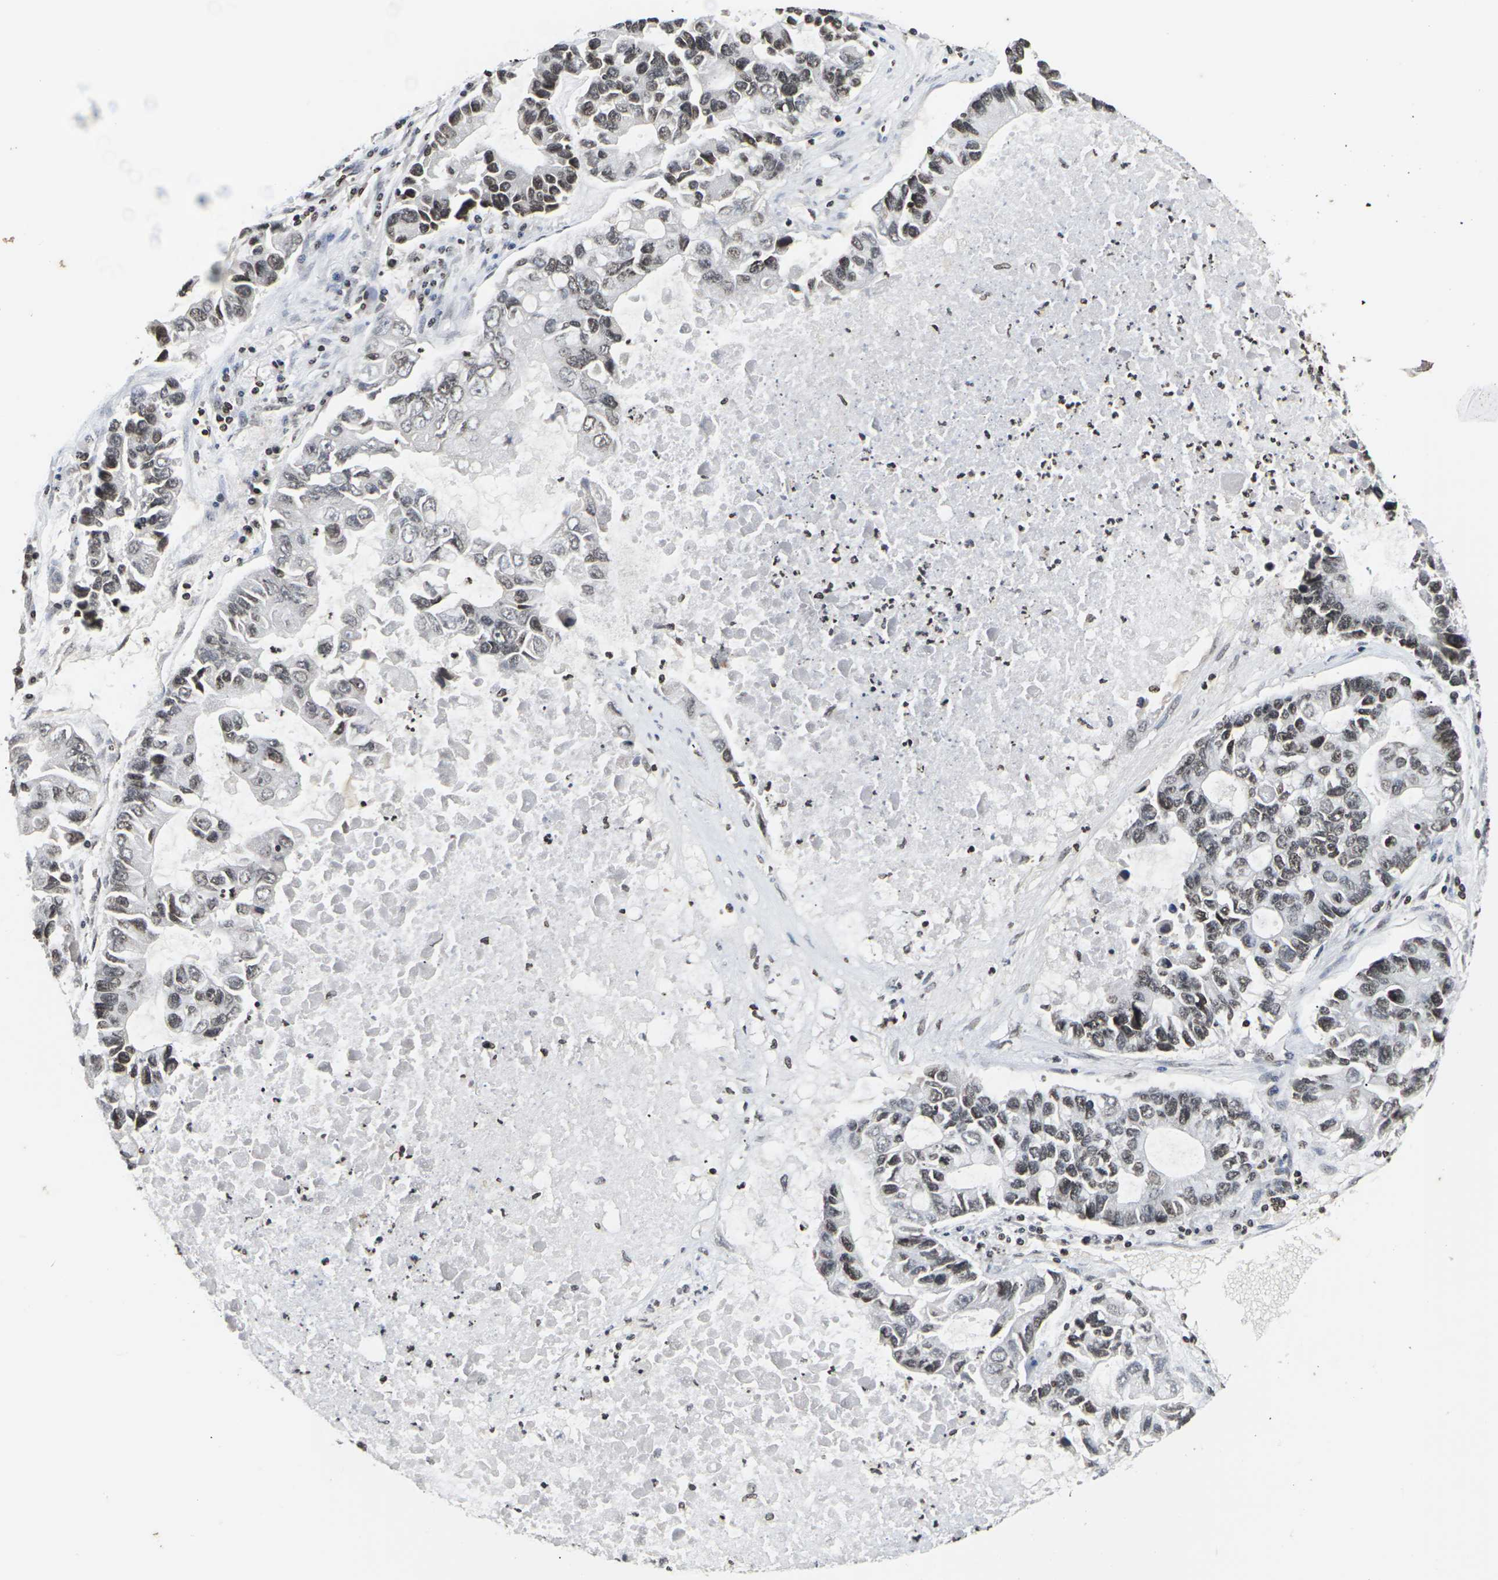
{"staining": {"intensity": "moderate", "quantity": ">75%", "location": "nuclear"}, "tissue": "lung cancer", "cell_type": "Tumor cells", "image_type": "cancer", "snomed": [{"axis": "morphology", "description": "Adenocarcinoma, NOS"}, {"axis": "topography", "description": "Lung"}], "caption": "Lung adenocarcinoma was stained to show a protein in brown. There is medium levels of moderate nuclear positivity in approximately >75% of tumor cells.", "gene": "ETV5", "patient": {"sex": "female", "age": 51}}